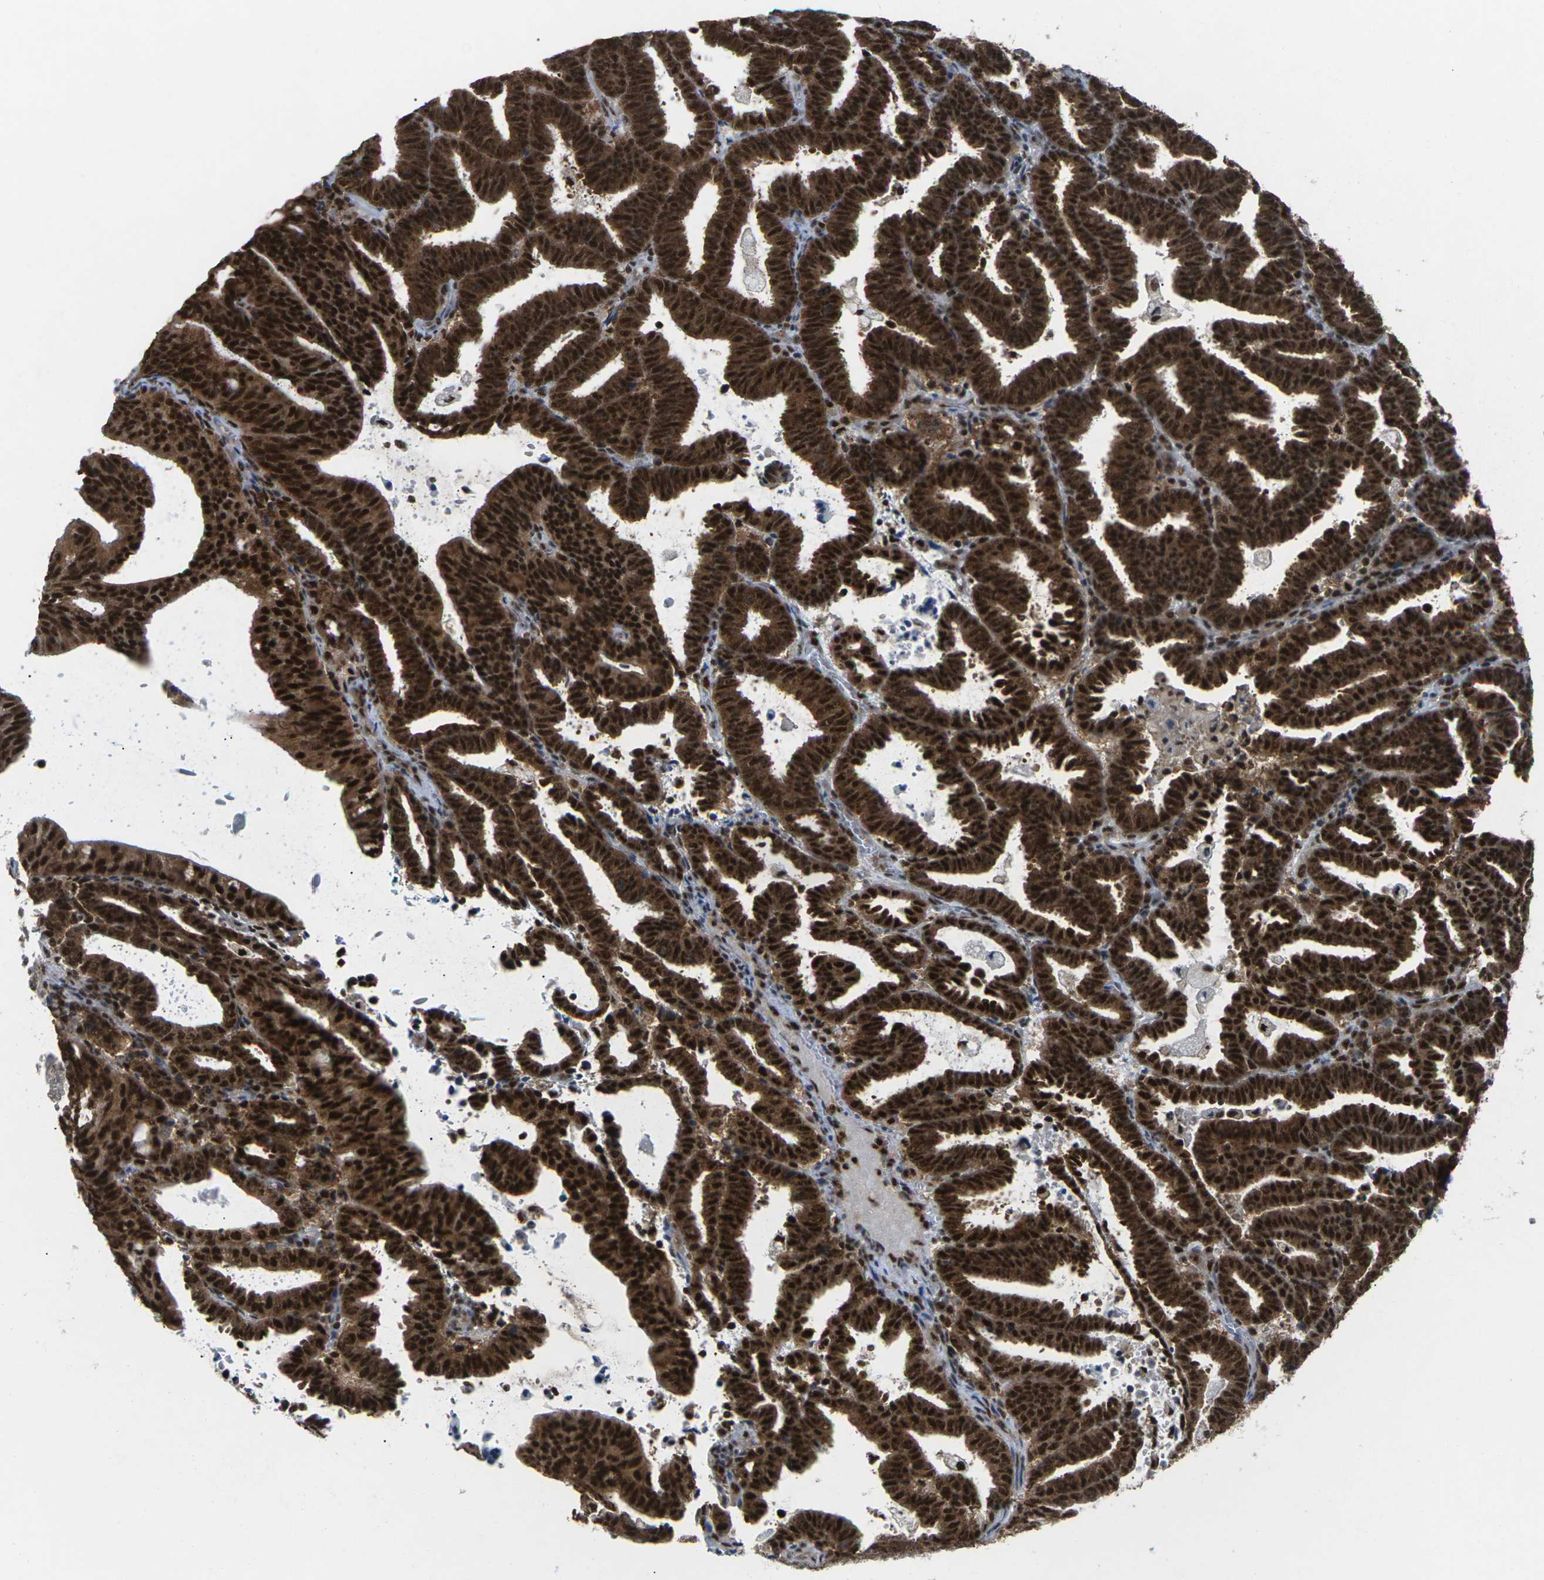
{"staining": {"intensity": "strong", "quantity": ">75%", "location": "cytoplasmic/membranous,nuclear"}, "tissue": "endometrial cancer", "cell_type": "Tumor cells", "image_type": "cancer", "snomed": [{"axis": "morphology", "description": "Adenocarcinoma, NOS"}, {"axis": "topography", "description": "Uterus"}], "caption": "Protein staining of adenocarcinoma (endometrial) tissue reveals strong cytoplasmic/membranous and nuclear staining in about >75% of tumor cells.", "gene": "MAGOH", "patient": {"sex": "female", "age": 83}}